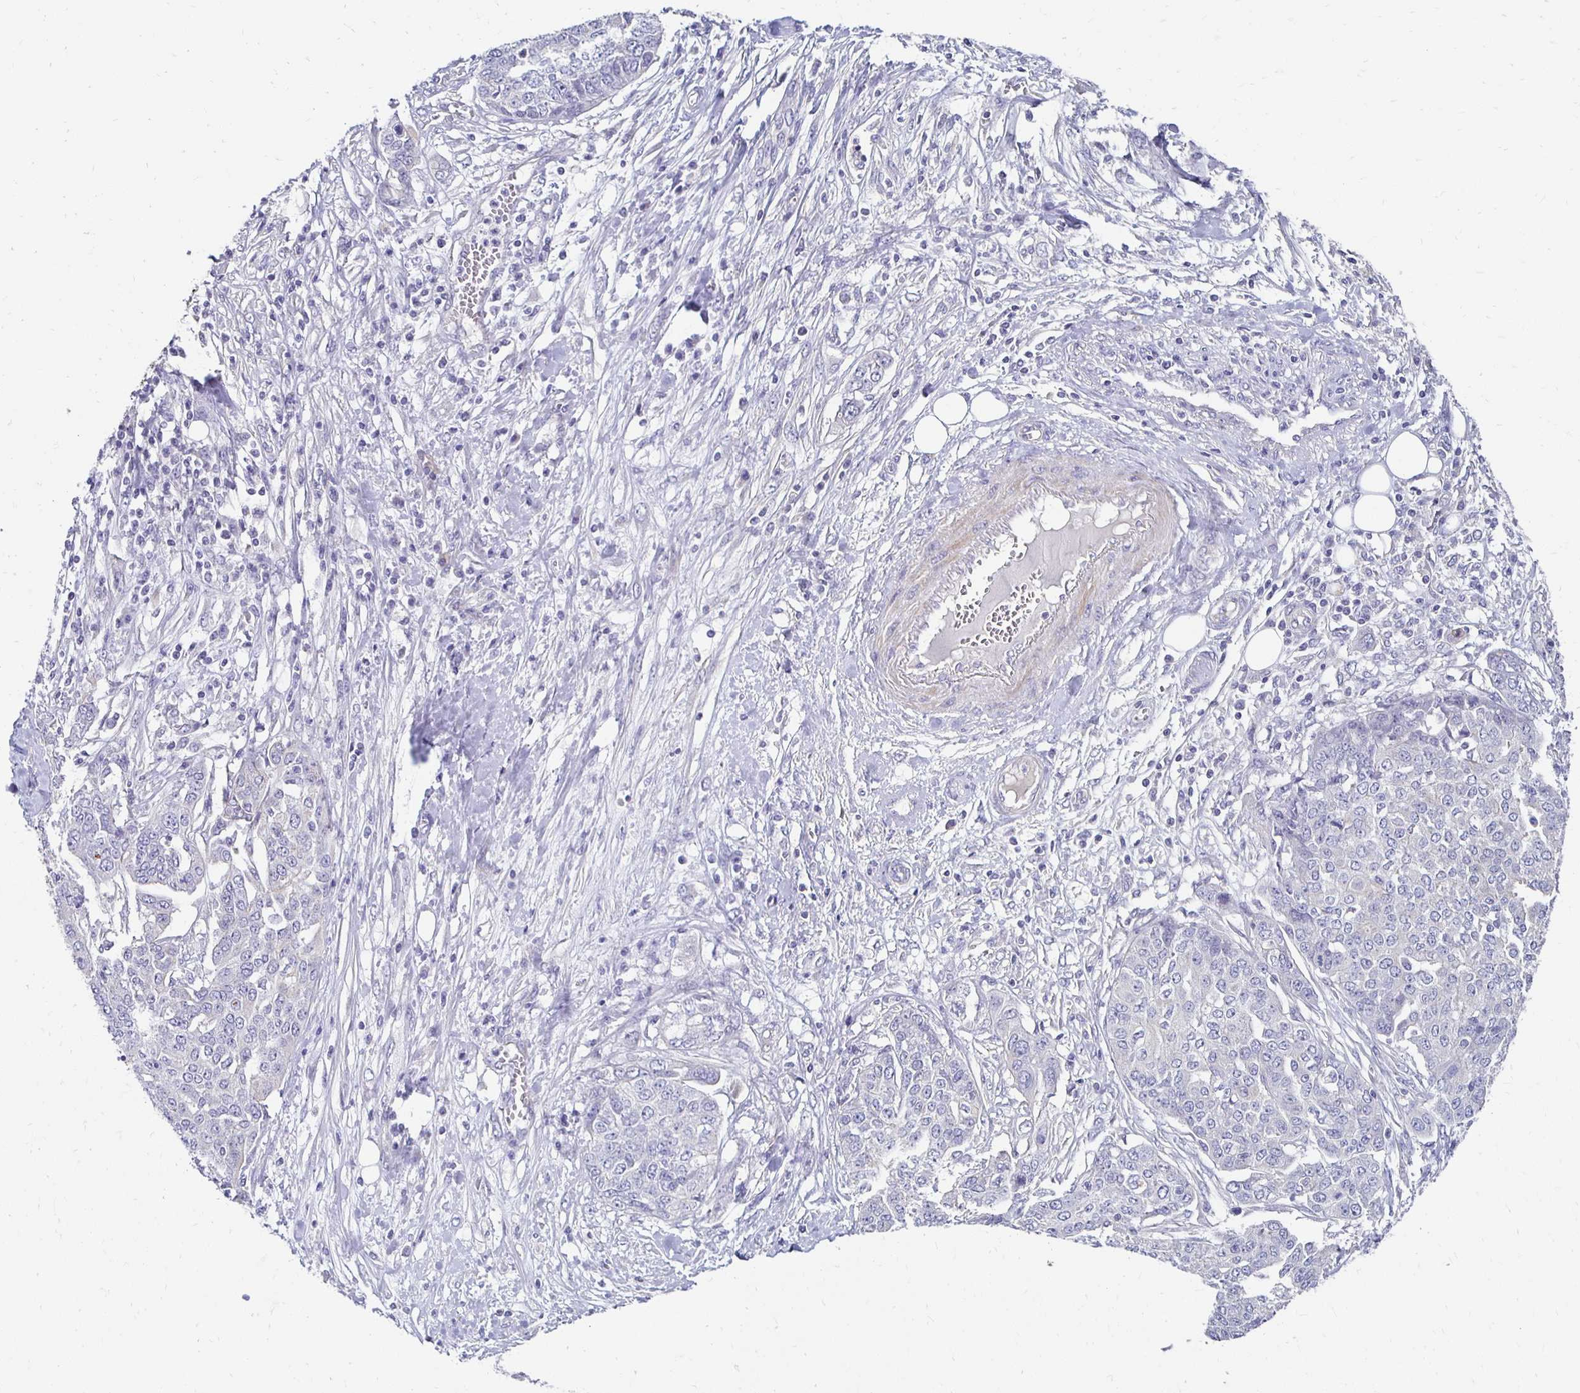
{"staining": {"intensity": "negative", "quantity": "none", "location": "none"}, "tissue": "ovarian cancer", "cell_type": "Tumor cells", "image_type": "cancer", "snomed": [{"axis": "morphology", "description": "Cystadenocarcinoma, serous, NOS"}, {"axis": "topography", "description": "Soft tissue"}, {"axis": "topography", "description": "Ovary"}], "caption": "DAB immunohistochemical staining of human ovarian cancer reveals no significant expression in tumor cells.", "gene": "AKAP6", "patient": {"sex": "female", "age": 57}}